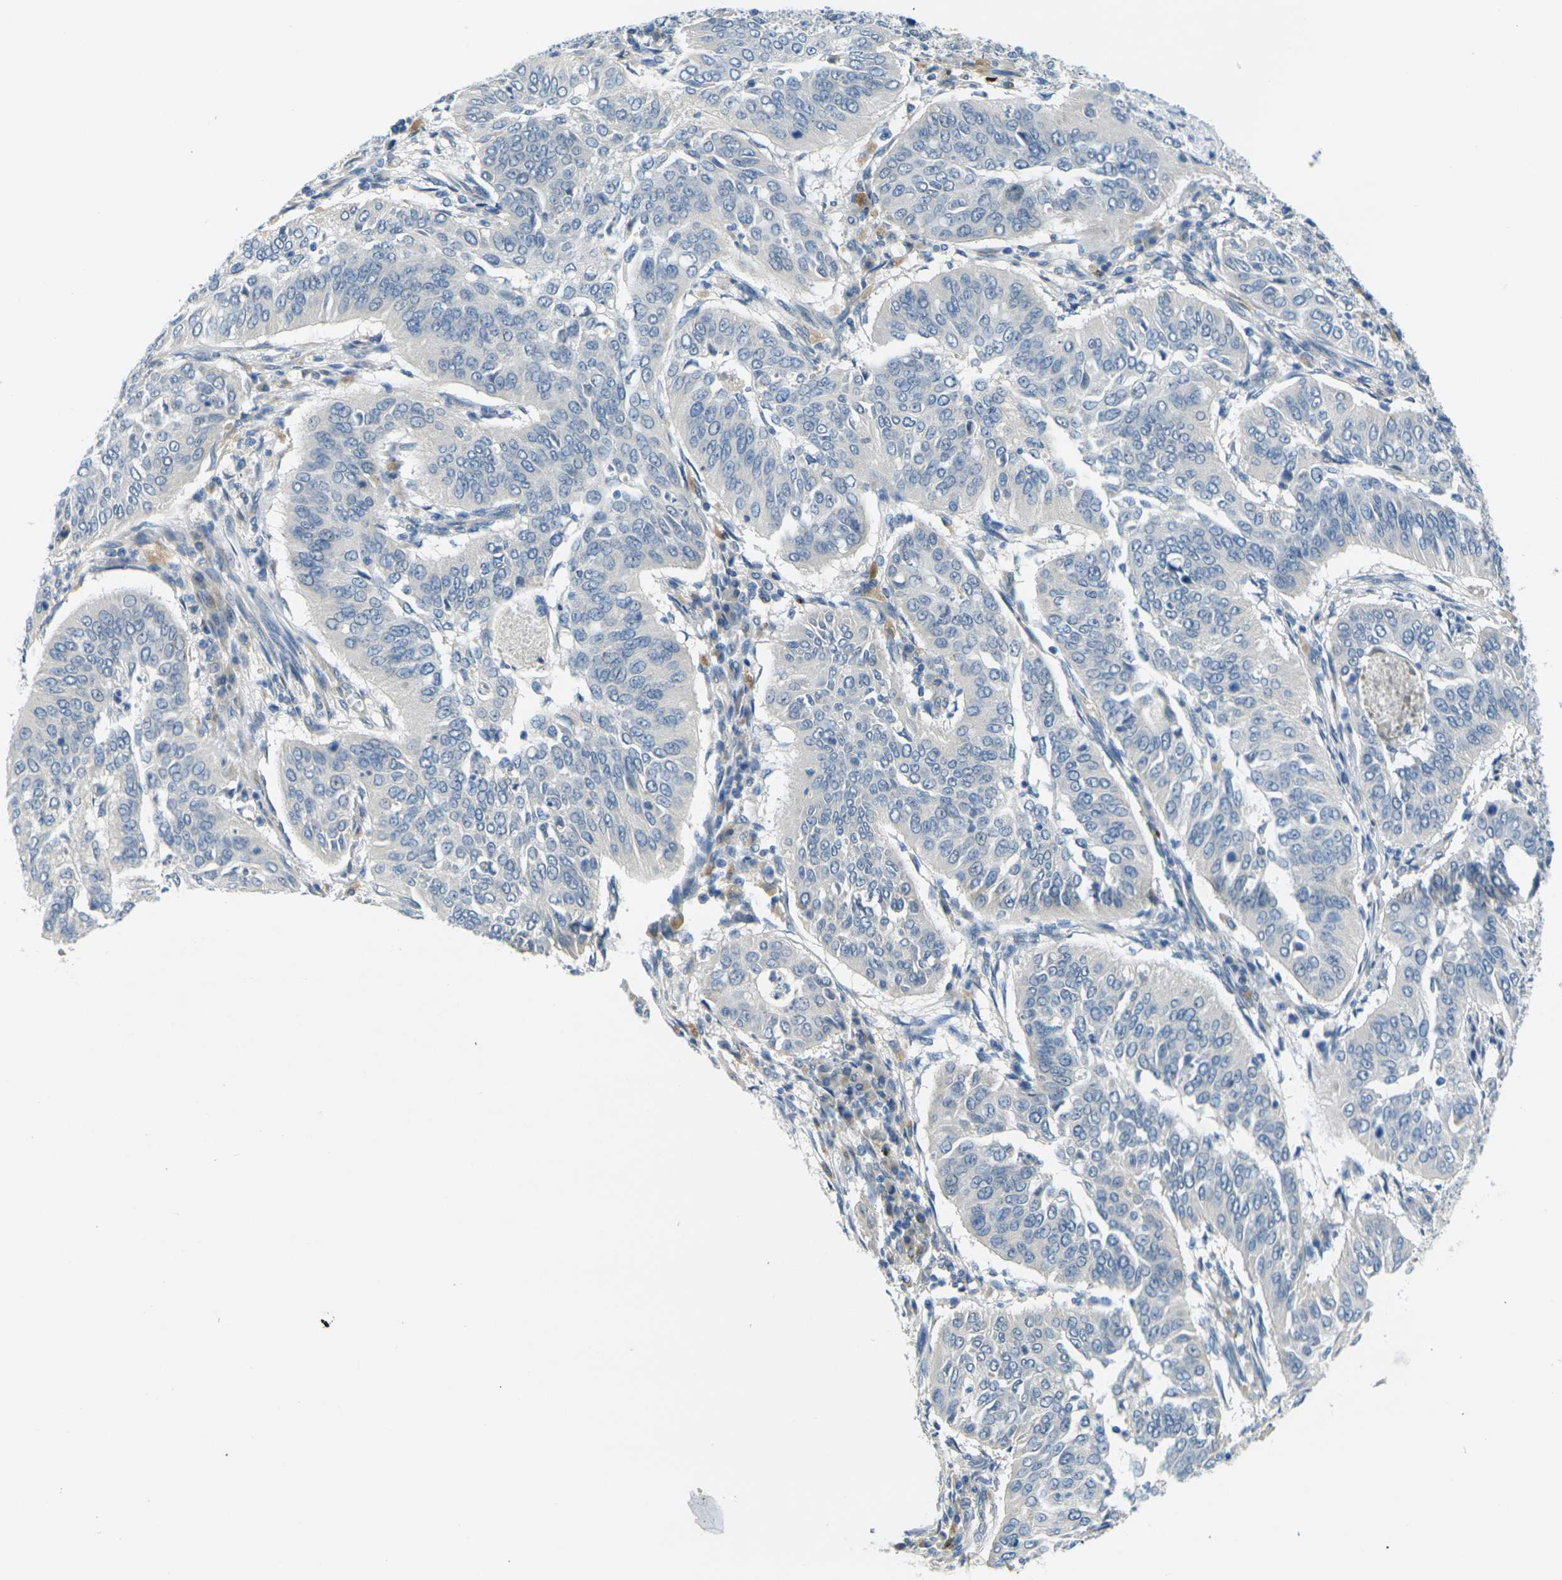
{"staining": {"intensity": "negative", "quantity": "none", "location": "none"}, "tissue": "cervical cancer", "cell_type": "Tumor cells", "image_type": "cancer", "snomed": [{"axis": "morphology", "description": "Normal tissue, NOS"}, {"axis": "morphology", "description": "Squamous cell carcinoma, NOS"}, {"axis": "topography", "description": "Cervix"}], "caption": "IHC image of human cervical cancer stained for a protein (brown), which demonstrates no staining in tumor cells.", "gene": "CYP2C8", "patient": {"sex": "female", "age": 39}}